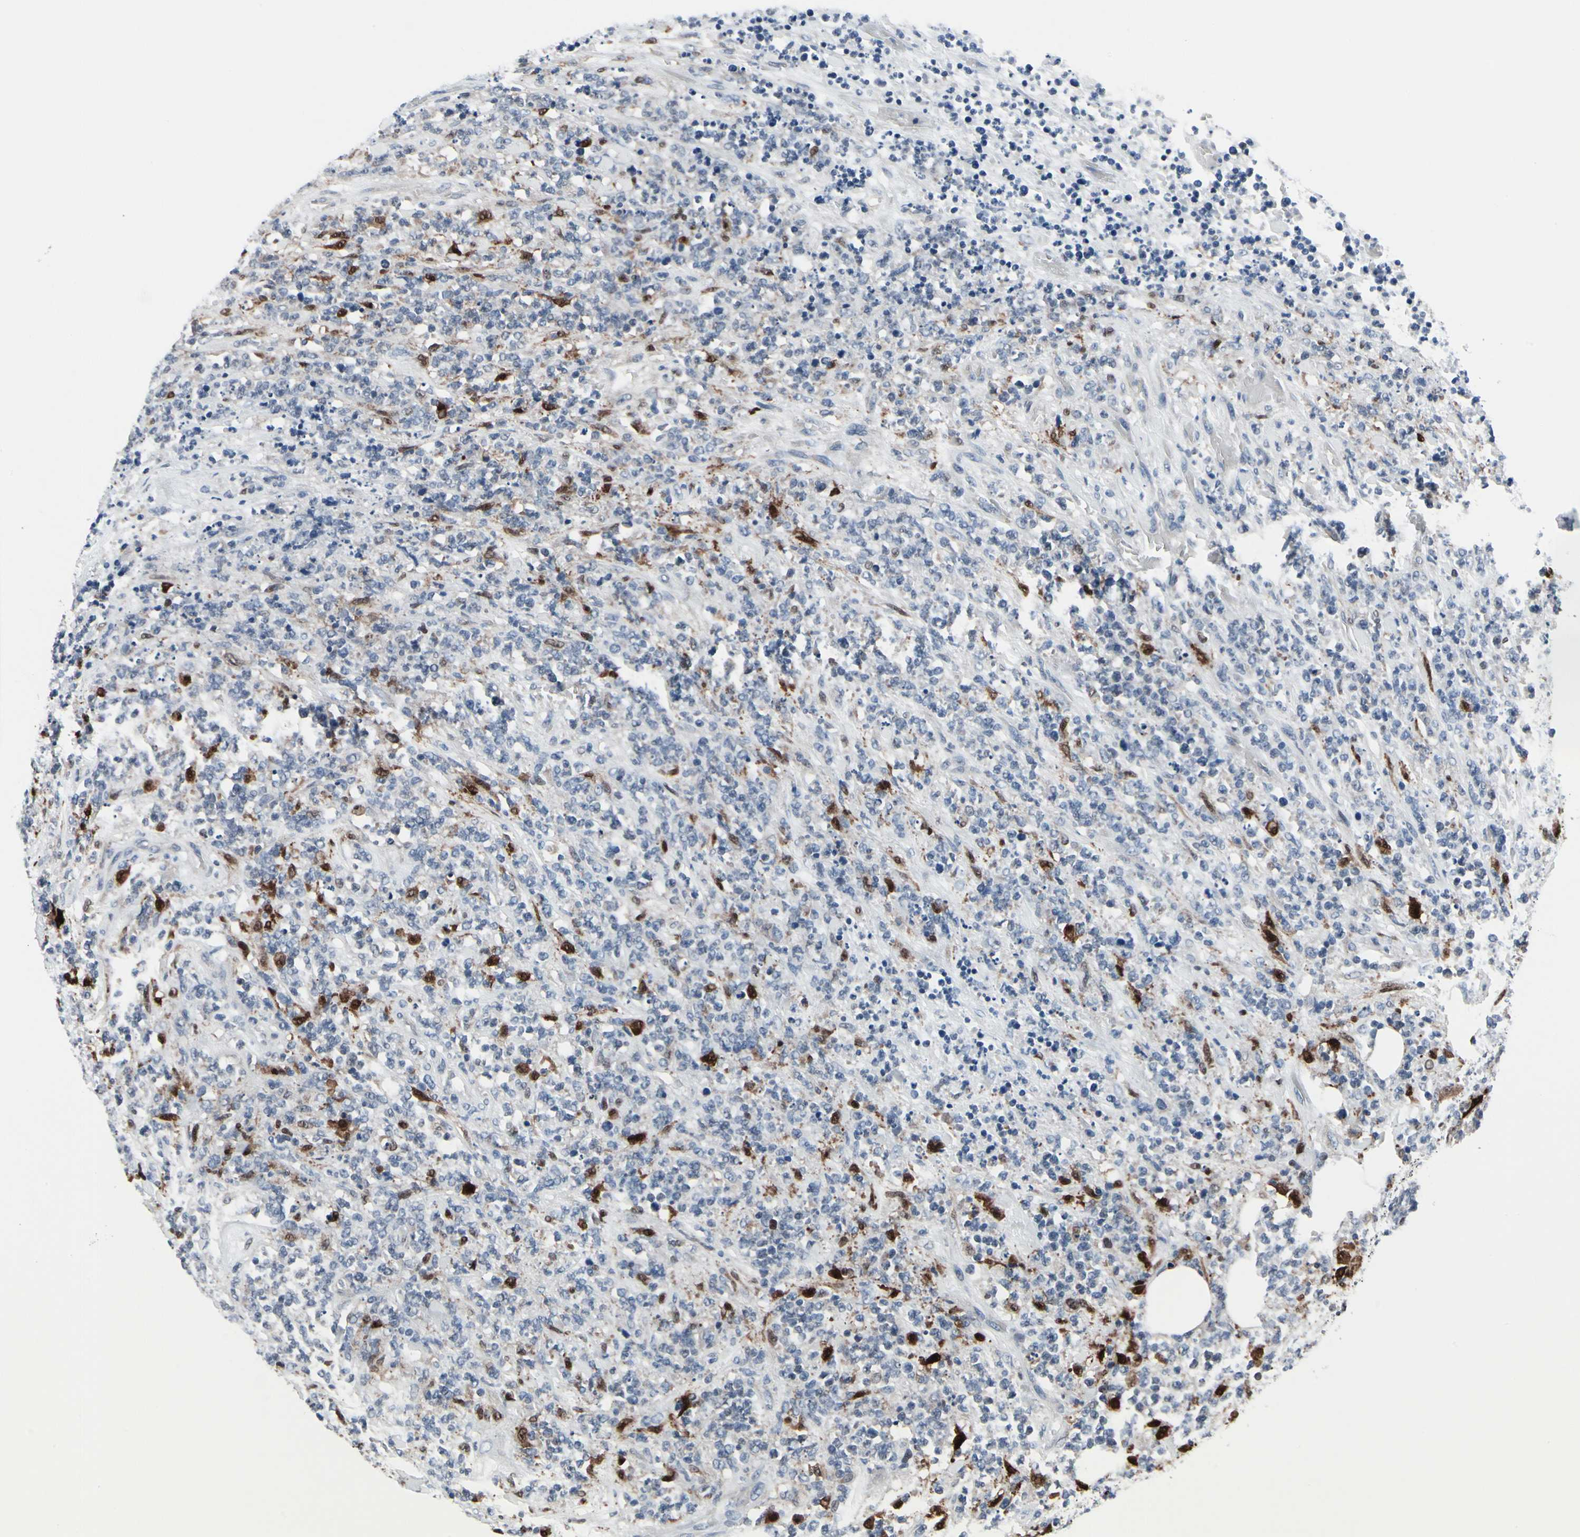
{"staining": {"intensity": "strong", "quantity": "<25%", "location": "cytoplasmic/membranous,nuclear"}, "tissue": "lymphoma", "cell_type": "Tumor cells", "image_type": "cancer", "snomed": [{"axis": "morphology", "description": "Malignant lymphoma, non-Hodgkin's type, High grade"}, {"axis": "topography", "description": "Soft tissue"}], "caption": "Tumor cells display medium levels of strong cytoplasmic/membranous and nuclear staining in about <25% of cells in human lymphoma.", "gene": "TXN", "patient": {"sex": "male", "age": 18}}